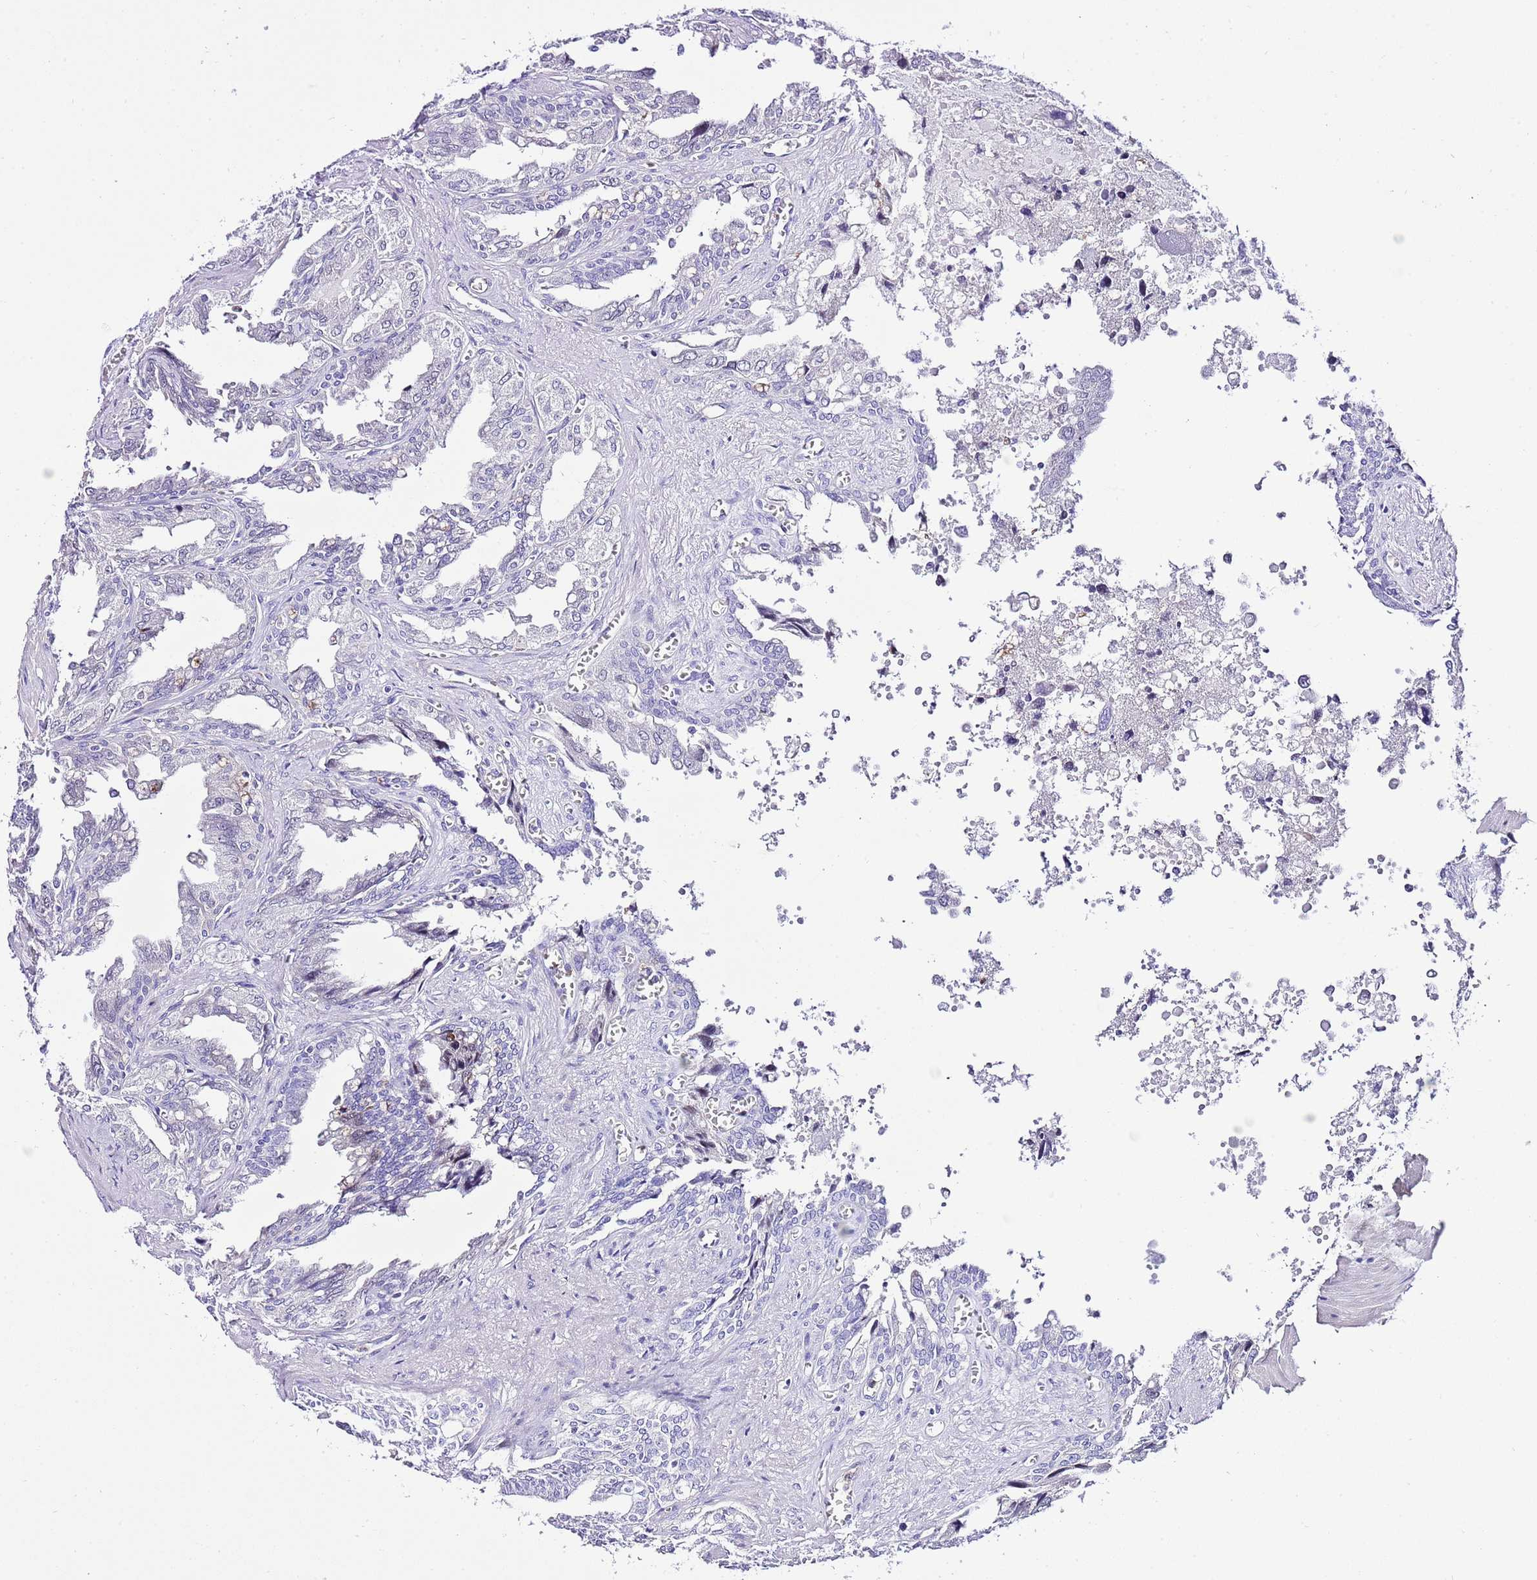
{"staining": {"intensity": "negative", "quantity": "none", "location": "none"}, "tissue": "seminal vesicle", "cell_type": "Glandular cells", "image_type": "normal", "snomed": [{"axis": "morphology", "description": "Normal tissue, NOS"}, {"axis": "topography", "description": "Seminal veicle"}], "caption": "The image demonstrates no staining of glandular cells in benign seminal vesicle.", "gene": "BHLHA15", "patient": {"sex": "male", "age": 67}}